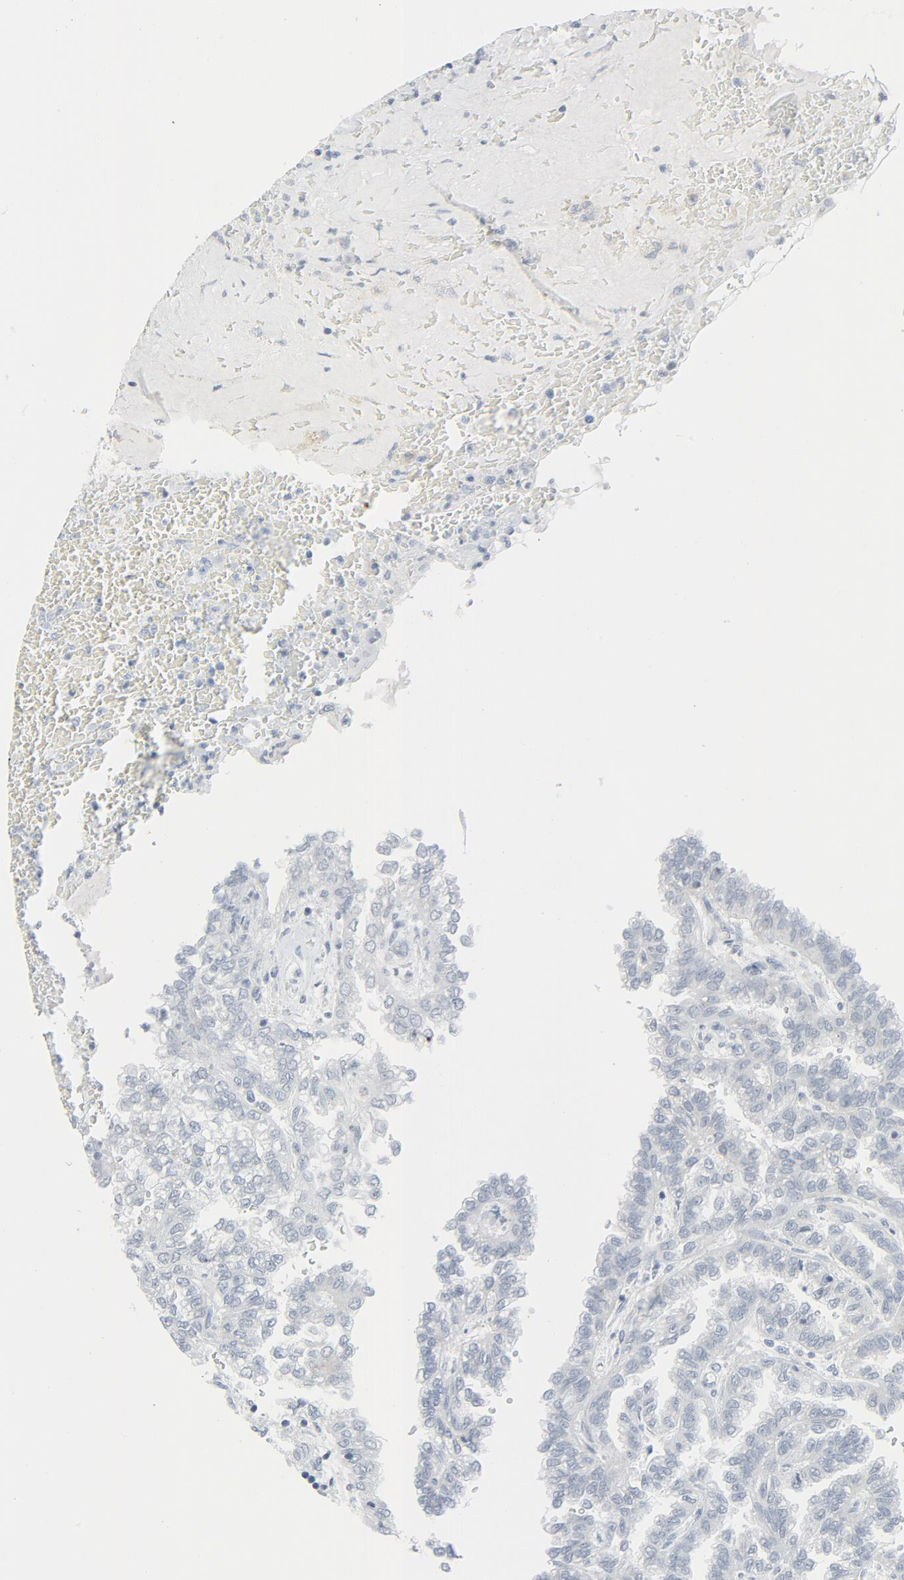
{"staining": {"intensity": "negative", "quantity": "none", "location": "none"}, "tissue": "renal cancer", "cell_type": "Tumor cells", "image_type": "cancer", "snomed": [{"axis": "morphology", "description": "Inflammation, NOS"}, {"axis": "morphology", "description": "Adenocarcinoma, NOS"}, {"axis": "topography", "description": "Kidney"}], "caption": "Tumor cells show no significant expression in renal adenocarcinoma.", "gene": "FGFR3", "patient": {"sex": "male", "age": 68}}